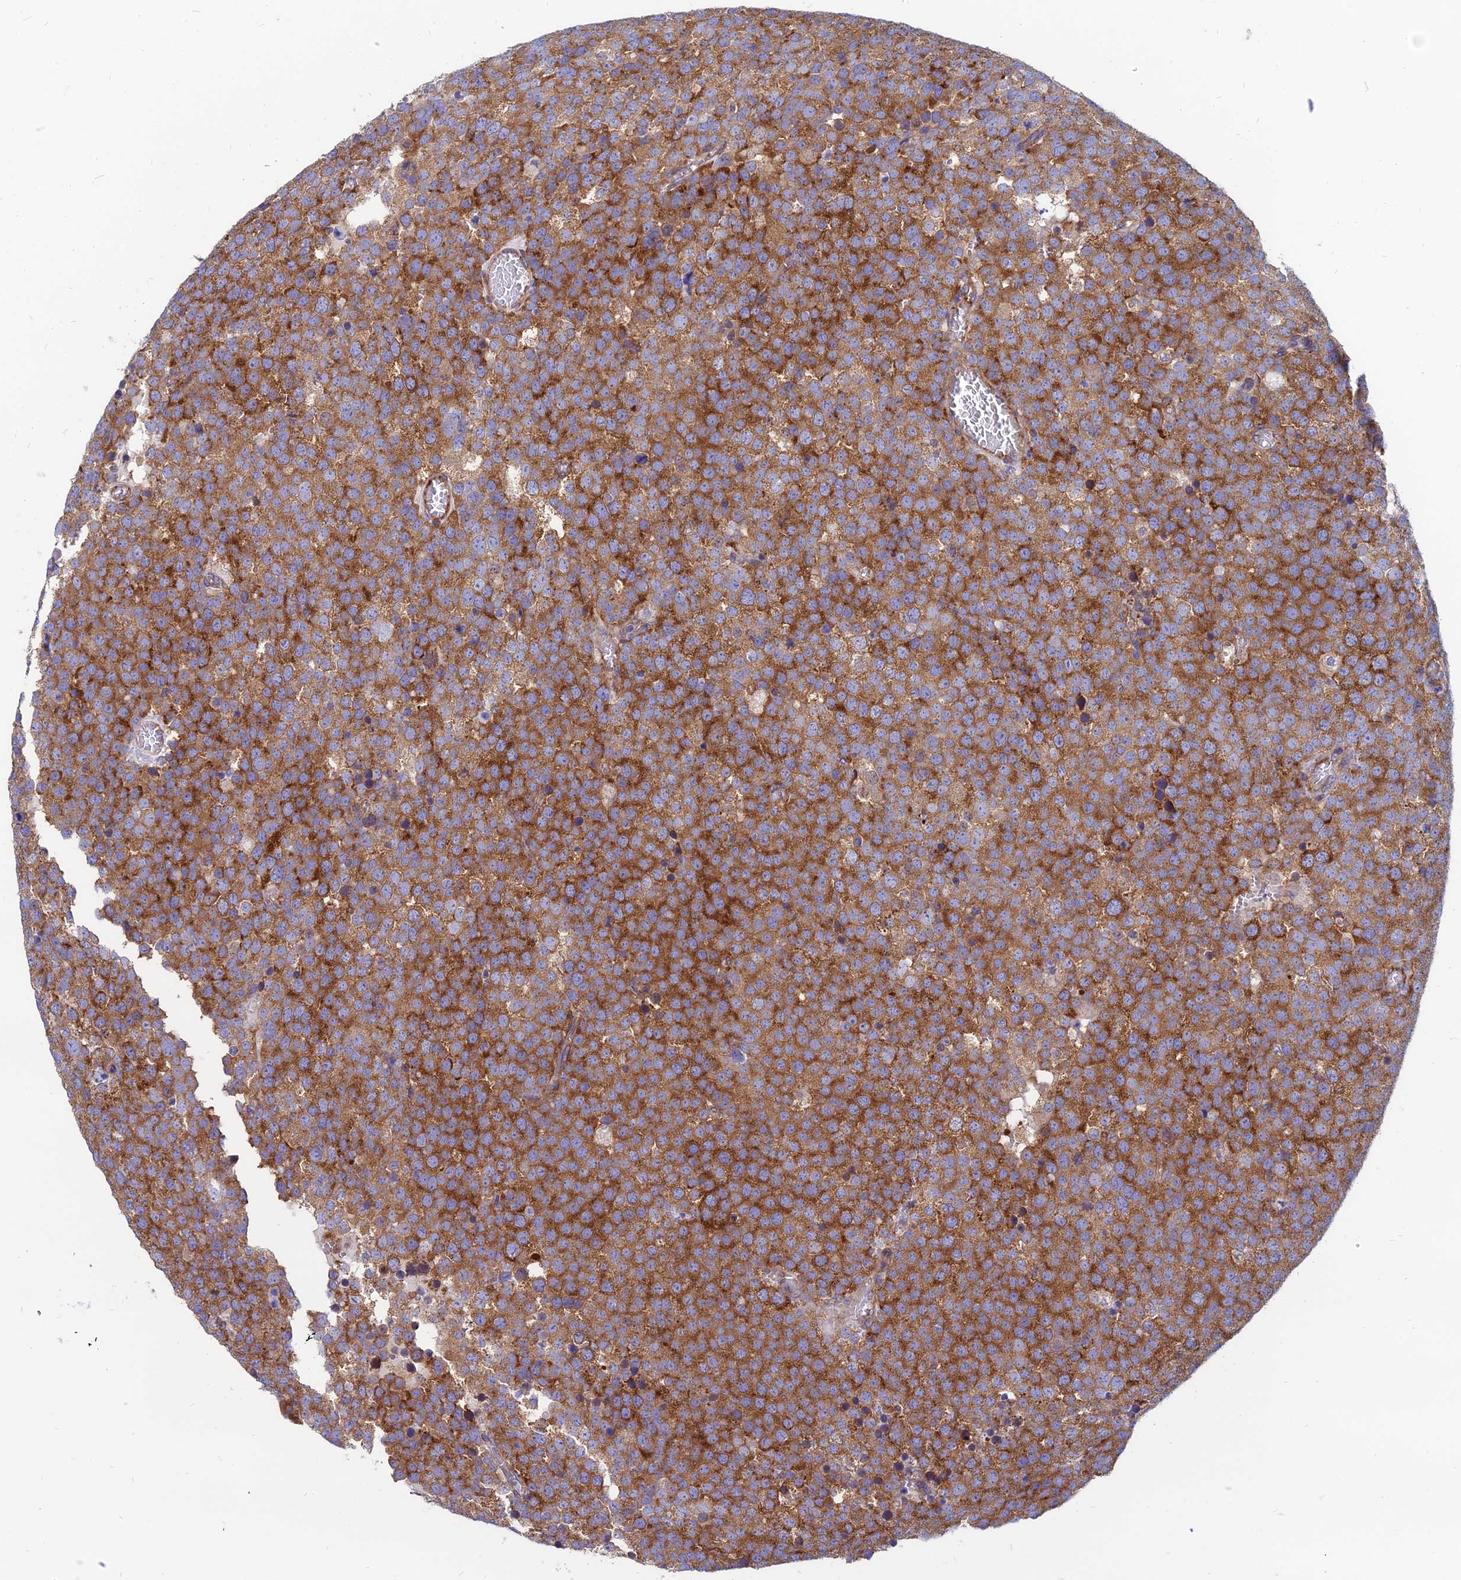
{"staining": {"intensity": "strong", "quantity": ">75%", "location": "cytoplasmic/membranous"}, "tissue": "testis cancer", "cell_type": "Tumor cells", "image_type": "cancer", "snomed": [{"axis": "morphology", "description": "Normal tissue, NOS"}, {"axis": "morphology", "description": "Seminoma, NOS"}, {"axis": "topography", "description": "Testis"}], "caption": "The photomicrograph exhibits a brown stain indicating the presence of a protein in the cytoplasmic/membranous of tumor cells in testis seminoma.", "gene": "TXLNA", "patient": {"sex": "male", "age": 71}}